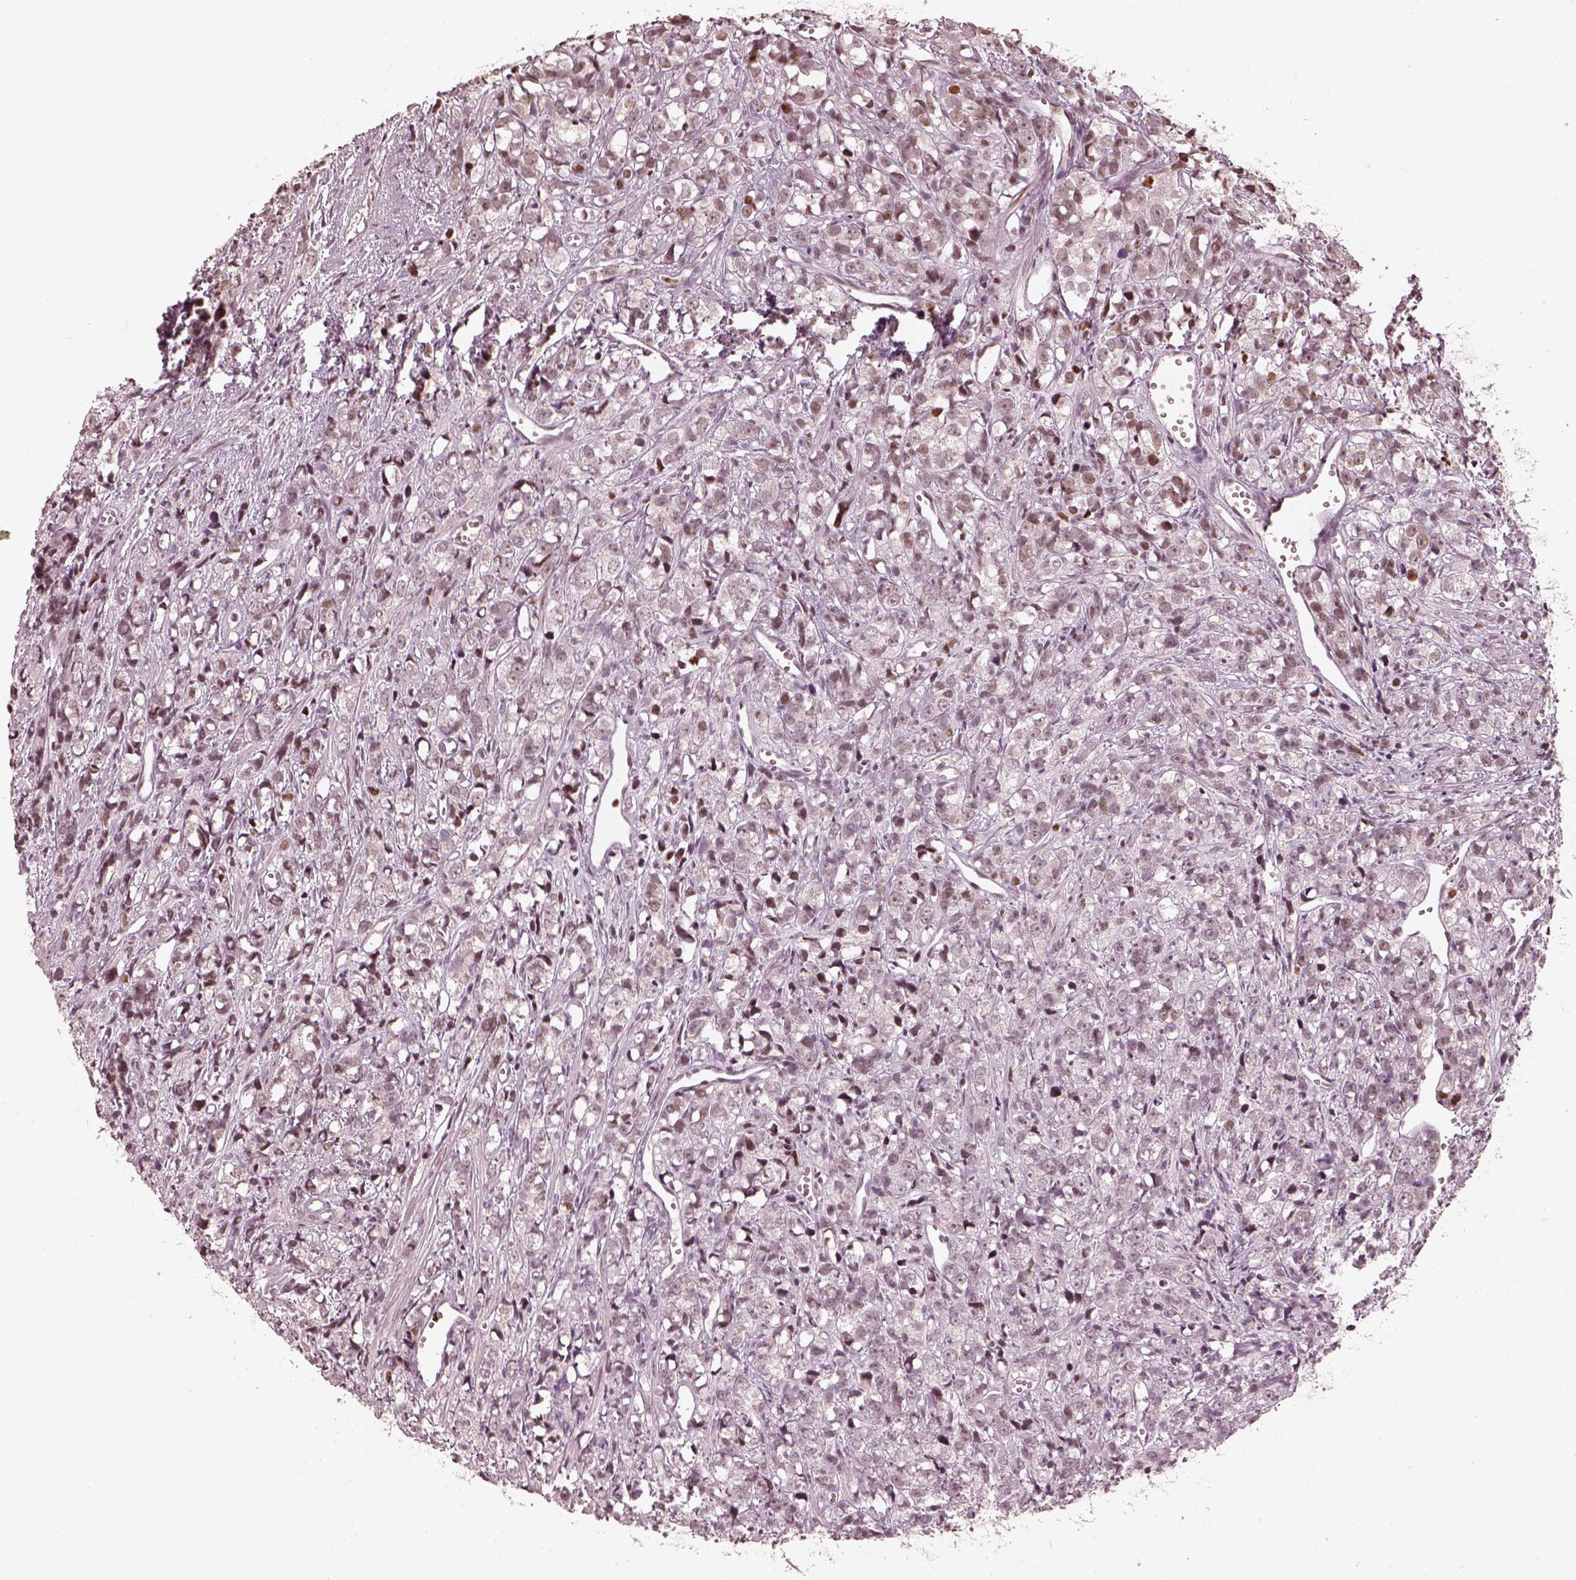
{"staining": {"intensity": "moderate", "quantity": "25%-75%", "location": "nuclear"}, "tissue": "prostate cancer", "cell_type": "Tumor cells", "image_type": "cancer", "snomed": [{"axis": "morphology", "description": "Adenocarcinoma, High grade"}, {"axis": "topography", "description": "Prostate"}], "caption": "About 25%-75% of tumor cells in prostate cancer (adenocarcinoma (high-grade)) demonstrate moderate nuclear protein staining as visualized by brown immunohistochemical staining.", "gene": "HNRNPC", "patient": {"sex": "male", "age": 77}}